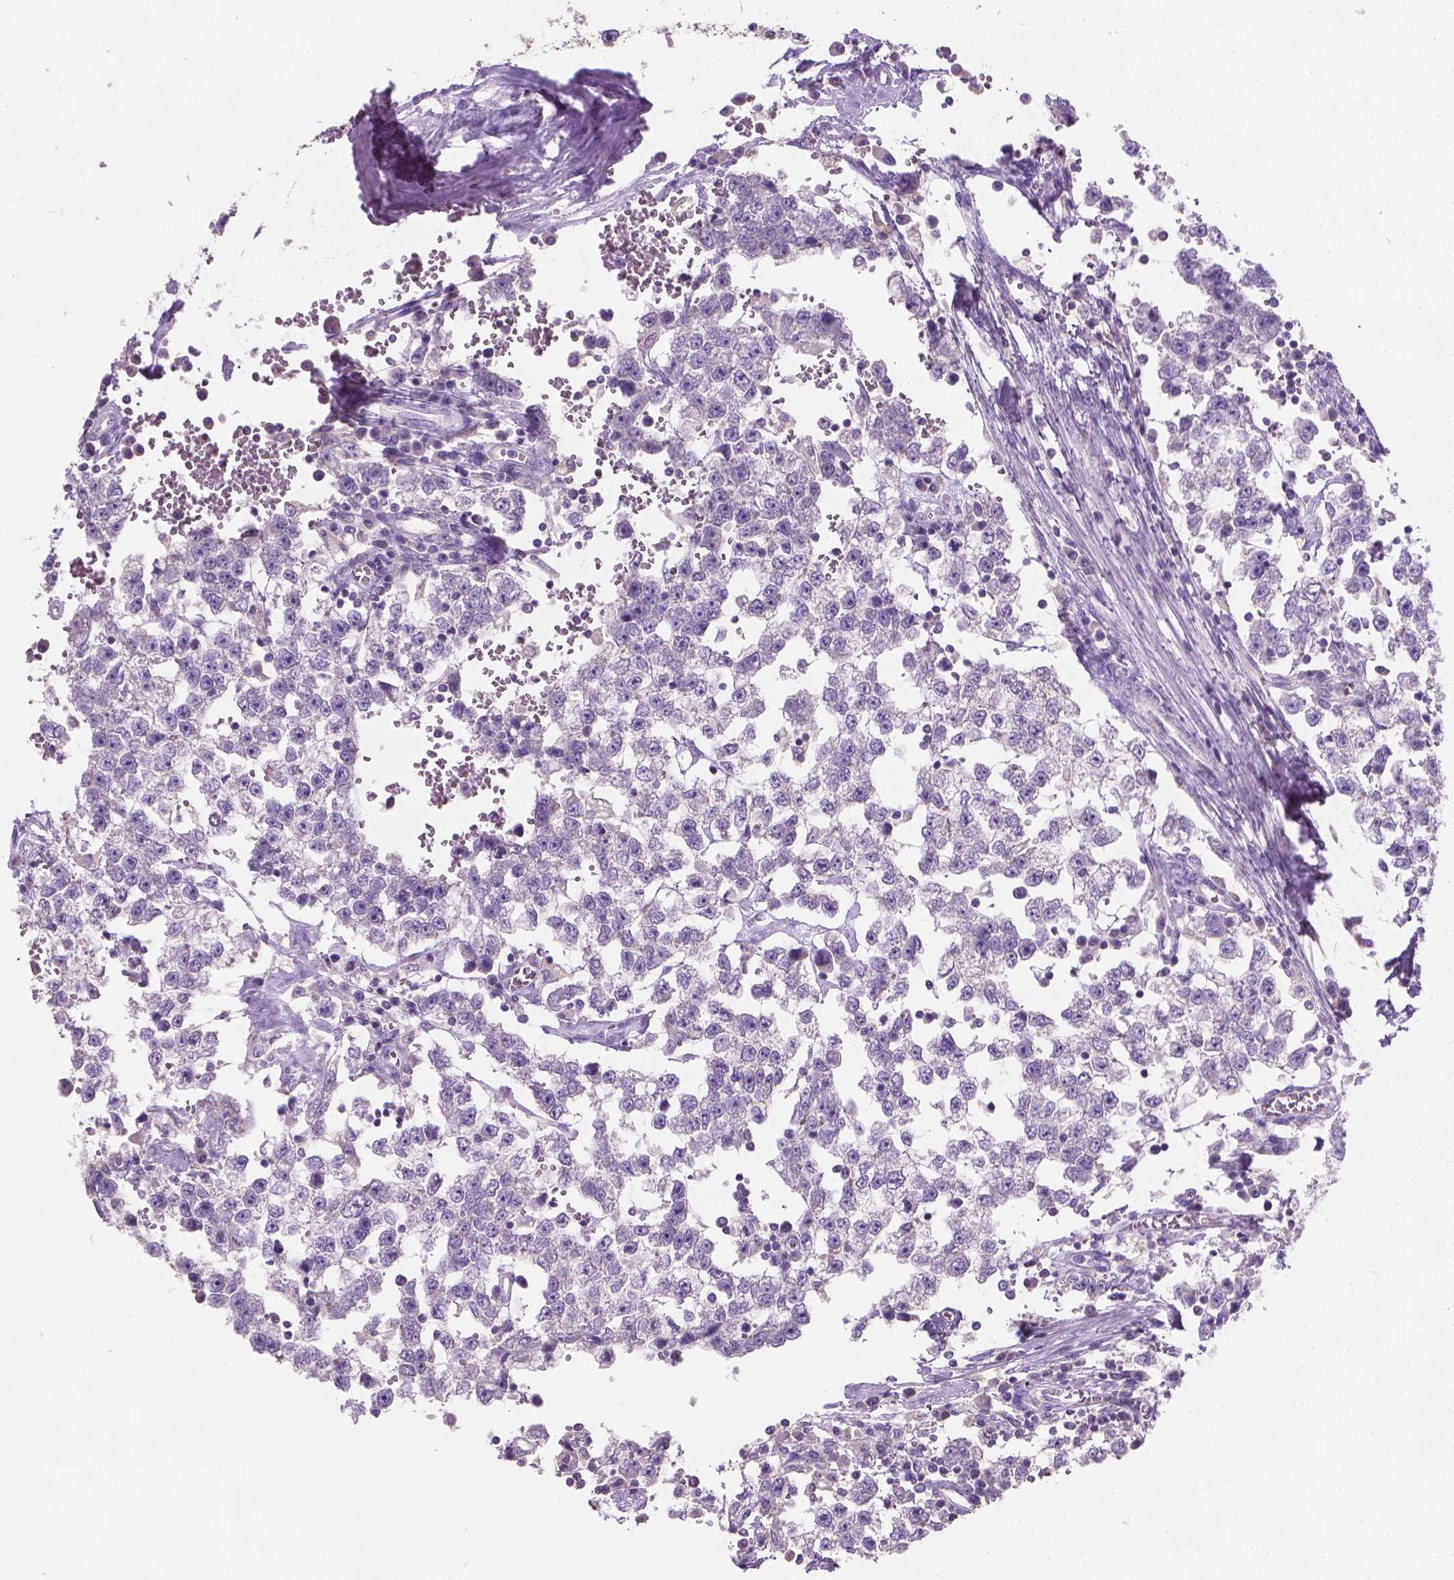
{"staining": {"intensity": "negative", "quantity": "none", "location": "none"}, "tissue": "testis cancer", "cell_type": "Tumor cells", "image_type": "cancer", "snomed": [{"axis": "morphology", "description": "Normal tissue, NOS"}, {"axis": "morphology", "description": "Seminoma, NOS"}, {"axis": "topography", "description": "Testis"}, {"axis": "topography", "description": "Epididymis"}], "caption": "This is a histopathology image of immunohistochemistry (IHC) staining of testis cancer (seminoma), which shows no expression in tumor cells. (Immunohistochemistry (ihc), brightfield microscopy, high magnification).", "gene": "CATIP", "patient": {"sex": "male", "age": 34}}